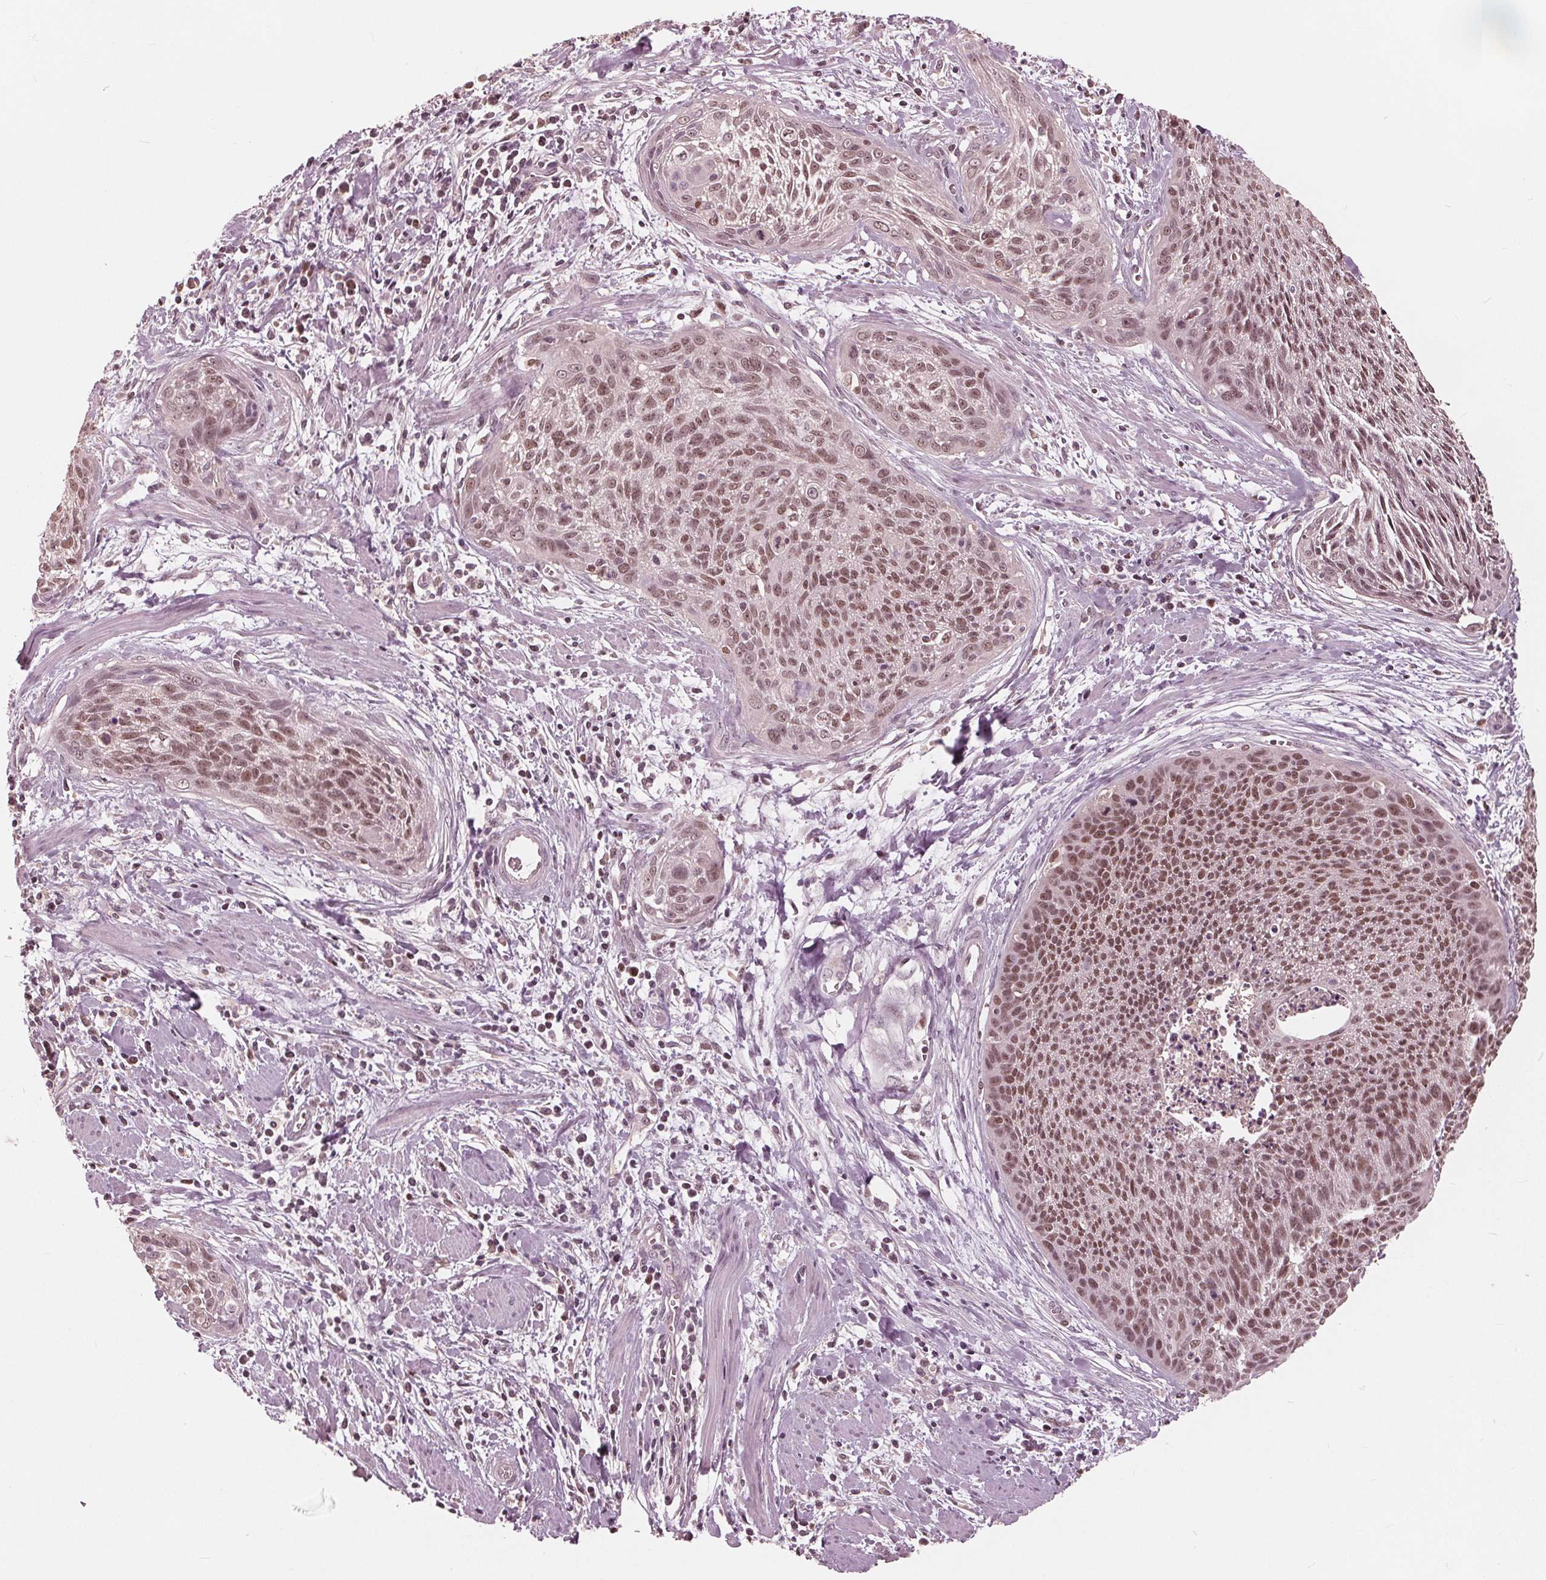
{"staining": {"intensity": "moderate", "quantity": ">75%", "location": "nuclear"}, "tissue": "cervical cancer", "cell_type": "Tumor cells", "image_type": "cancer", "snomed": [{"axis": "morphology", "description": "Squamous cell carcinoma, NOS"}, {"axis": "topography", "description": "Cervix"}], "caption": "Tumor cells show medium levels of moderate nuclear positivity in approximately >75% of cells in human squamous cell carcinoma (cervical). The staining was performed using DAB to visualize the protein expression in brown, while the nuclei were stained in blue with hematoxylin (Magnification: 20x).", "gene": "HIRIP3", "patient": {"sex": "female", "age": 55}}